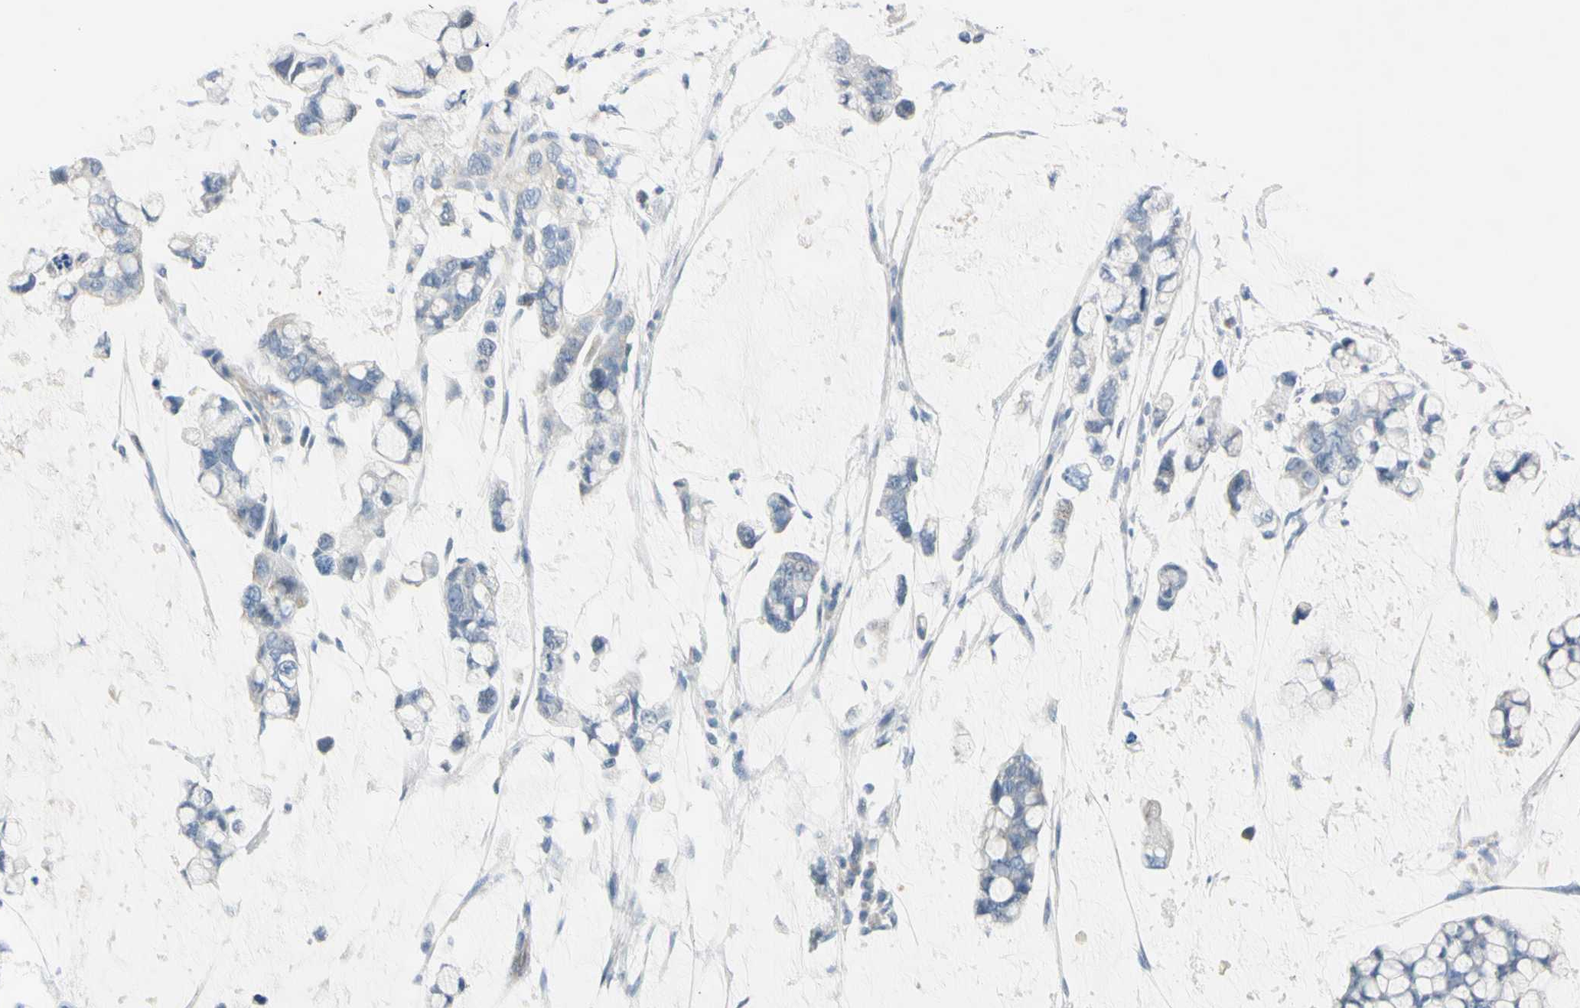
{"staining": {"intensity": "weak", "quantity": "<25%", "location": "cytoplasmic/membranous"}, "tissue": "stomach cancer", "cell_type": "Tumor cells", "image_type": "cancer", "snomed": [{"axis": "morphology", "description": "Adenocarcinoma, NOS"}, {"axis": "topography", "description": "Stomach, lower"}], "caption": "Micrograph shows no significant protein expression in tumor cells of stomach cancer. (Stains: DAB IHC with hematoxylin counter stain, Microscopy: brightfield microscopy at high magnification).", "gene": "ASB9", "patient": {"sex": "male", "age": 84}}